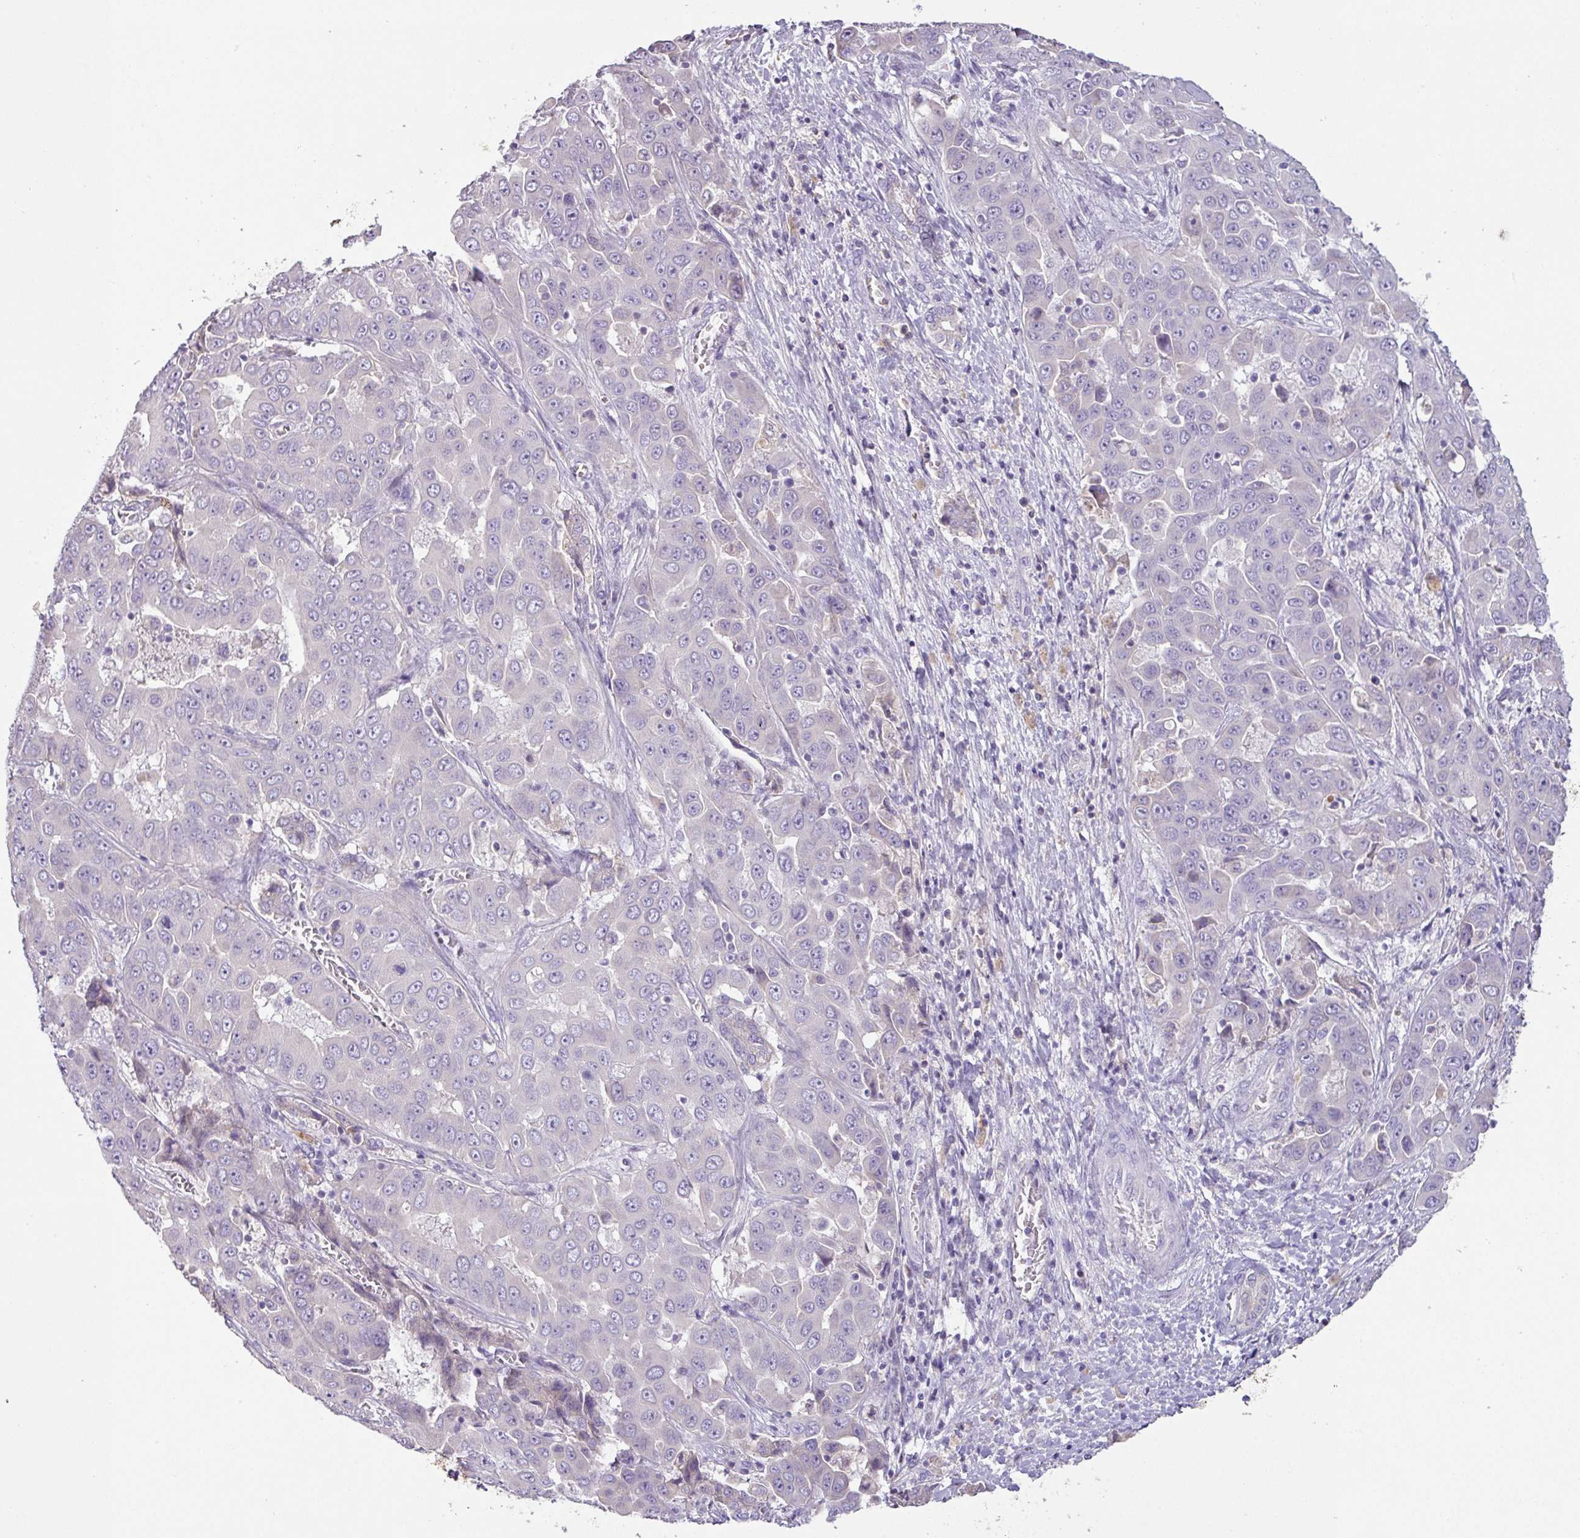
{"staining": {"intensity": "negative", "quantity": "none", "location": "none"}, "tissue": "liver cancer", "cell_type": "Tumor cells", "image_type": "cancer", "snomed": [{"axis": "morphology", "description": "Cholangiocarcinoma"}, {"axis": "topography", "description": "Liver"}], "caption": "Immunohistochemistry photomicrograph of liver cholangiocarcinoma stained for a protein (brown), which exhibits no staining in tumor cells.", "gene": "OR6C6", "patient": {"sex": "female", "age": 52}}